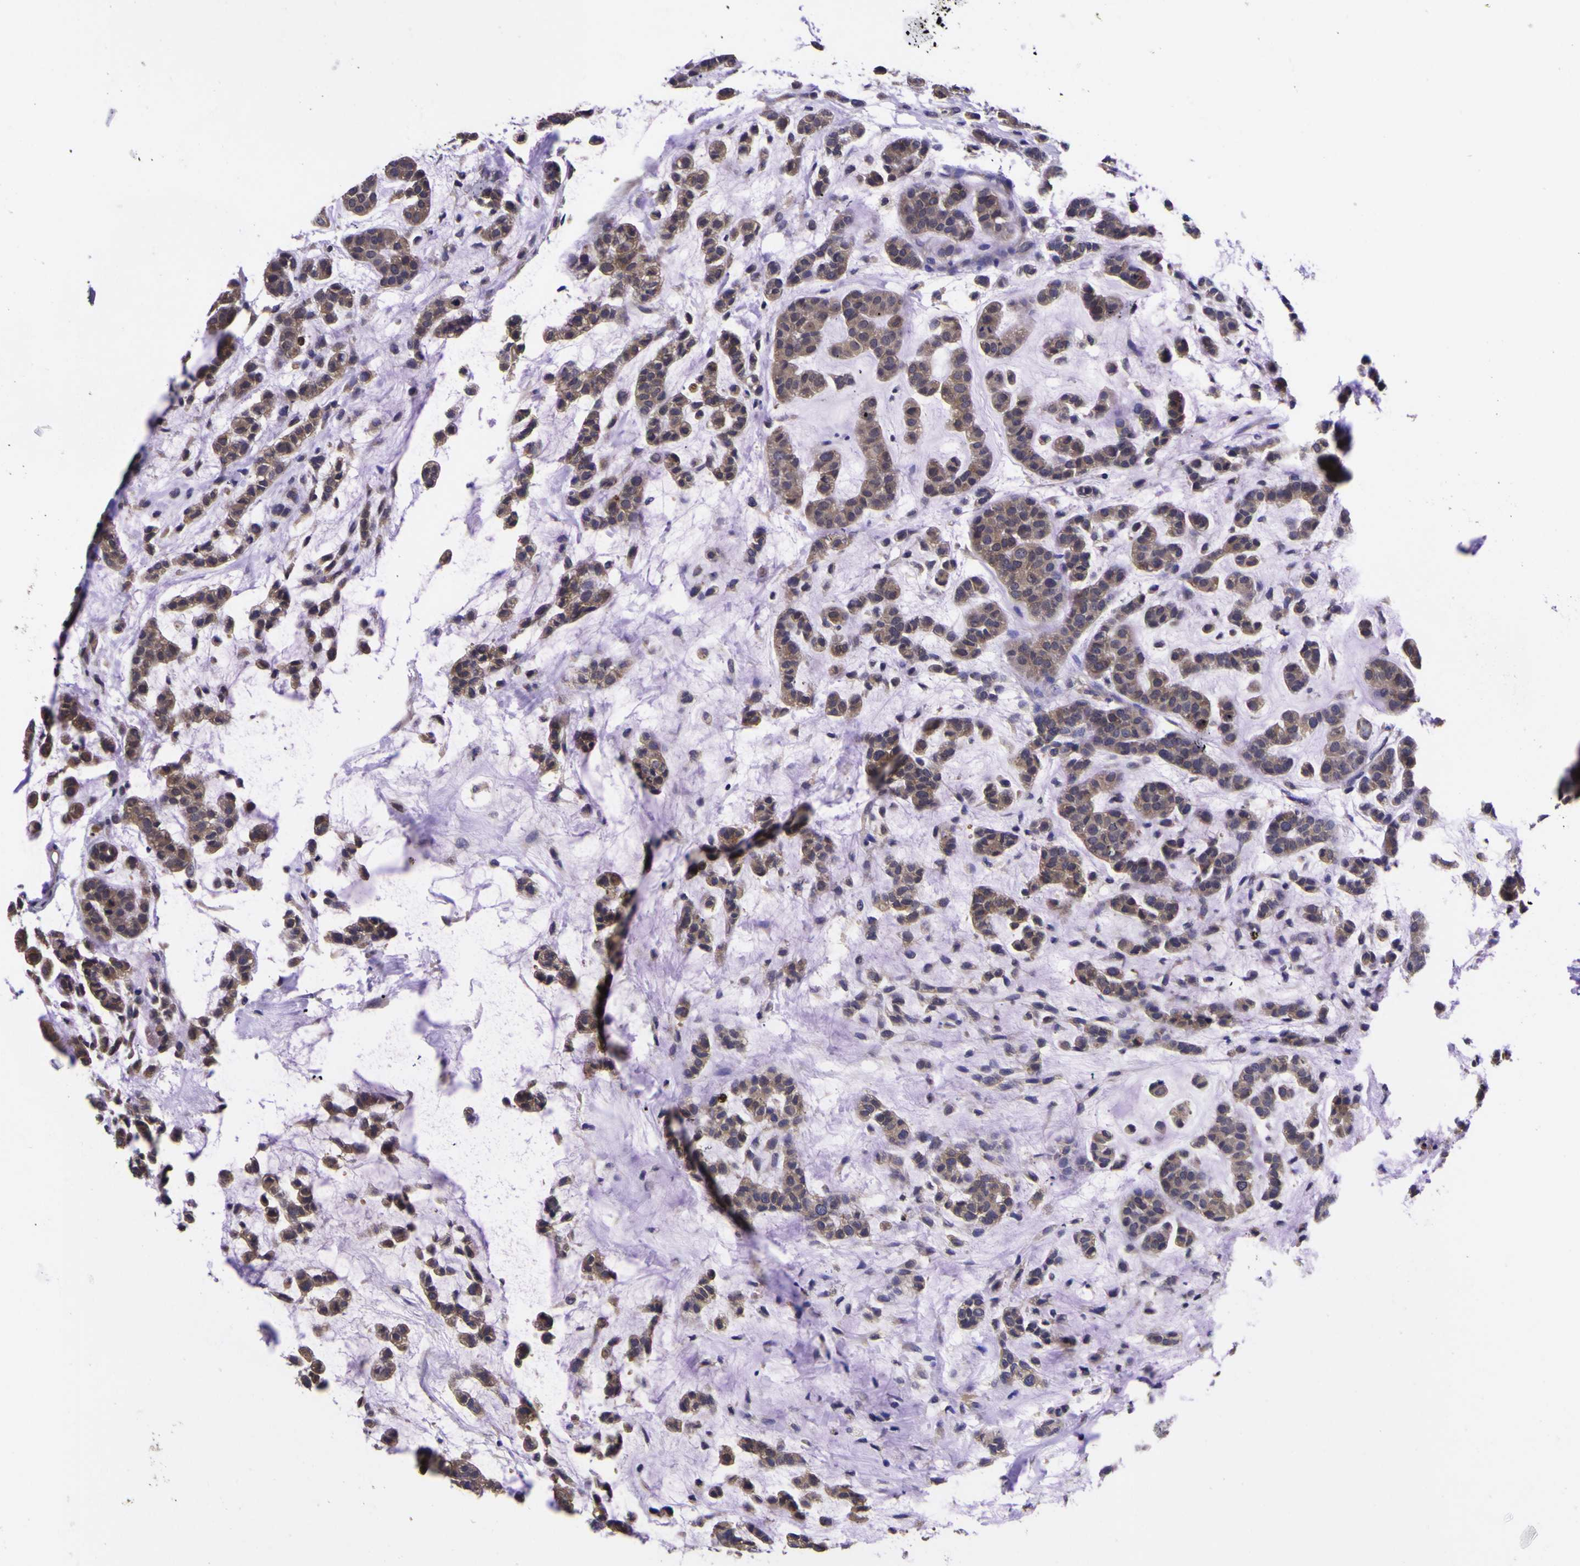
{"staining": {"intensity": "moderate", "quantity": ">75%", "location": "cytoplasmic/membranous"}, "tissue": "head and neck cancer", "cell_type": "Tumor cells", "image_type": "cancer", "snomed": [{"axis": "morphology", "description": "Adenocarcinoma, NOS"}, {"axis": "morphology", "description": "Adenoma, NOS"}, {"axis": "topography", "description": "Head-Neck"}], "caption": "Head and neck cancer (adenoma) was stained to show a protein in brown. There is medium levels of moderate cytoplasmic/membranous positivity in about >75% of tumor cells. The protein is shown in brown color, while the nuclei are stained blue.", "gene": "MAPK14", "patient": {"sex": "female", "age": 55}}